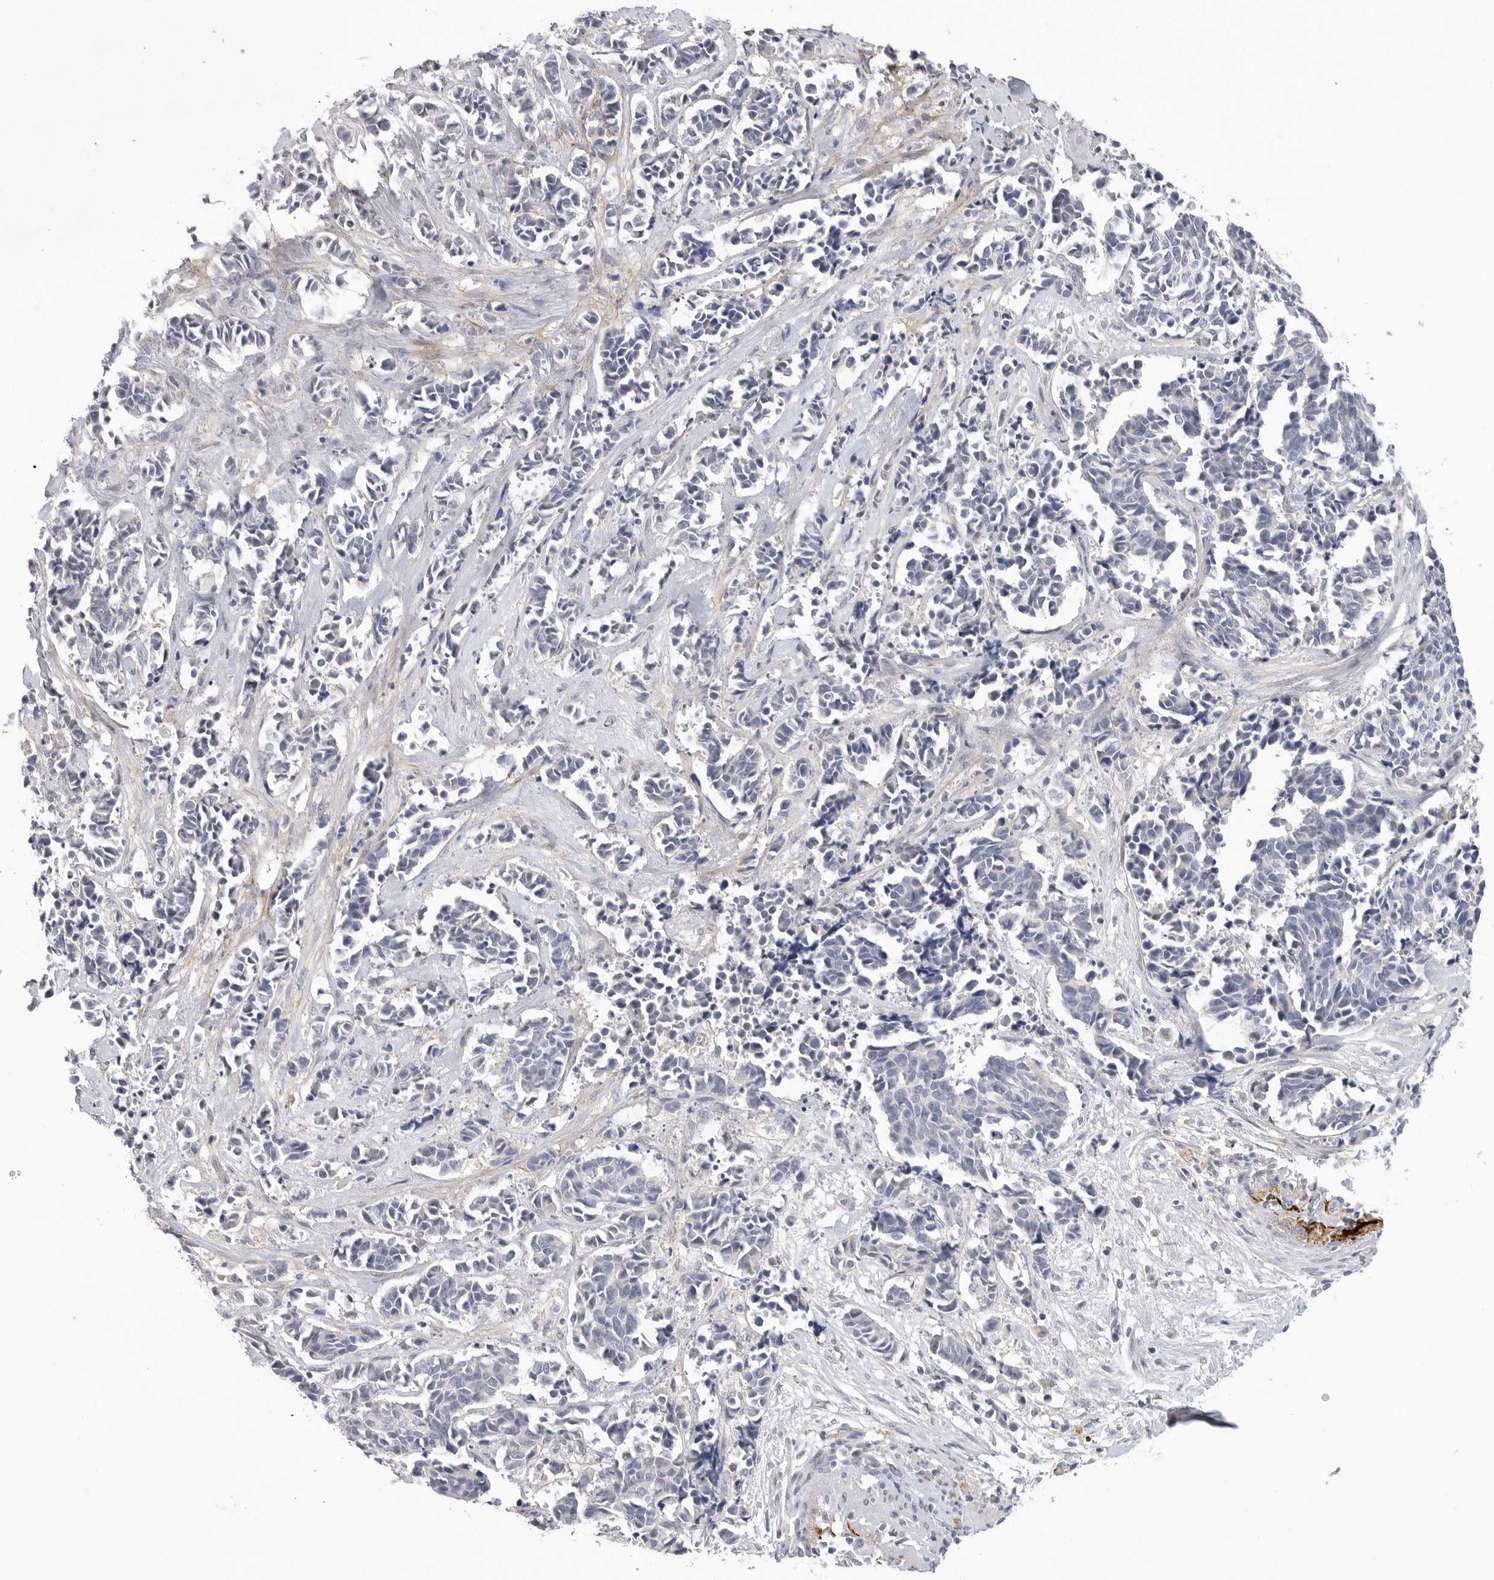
{"staining": {"intensity": "negative", "quantity": "none", "location": "none"}, "tissue": "cervical cancer", "cell_type": "Tumor cells", "image_type": "cancer", "snomed": [{"axis": "morphology", "description": "Normal tissue, NOS"}, {"axis": "morphology", "description": "Squamous cell carcinoma, NOS"}, {"axis": "topography", "description": "Cervix"}], "caption": "IHC histopathology image of human cervical squamous cell carcinoma stained for a protein (brown), which exhibits no positivity in tumor cells.", "gene": "FBN2", "patient": {"sex": "female", "age": 35}}